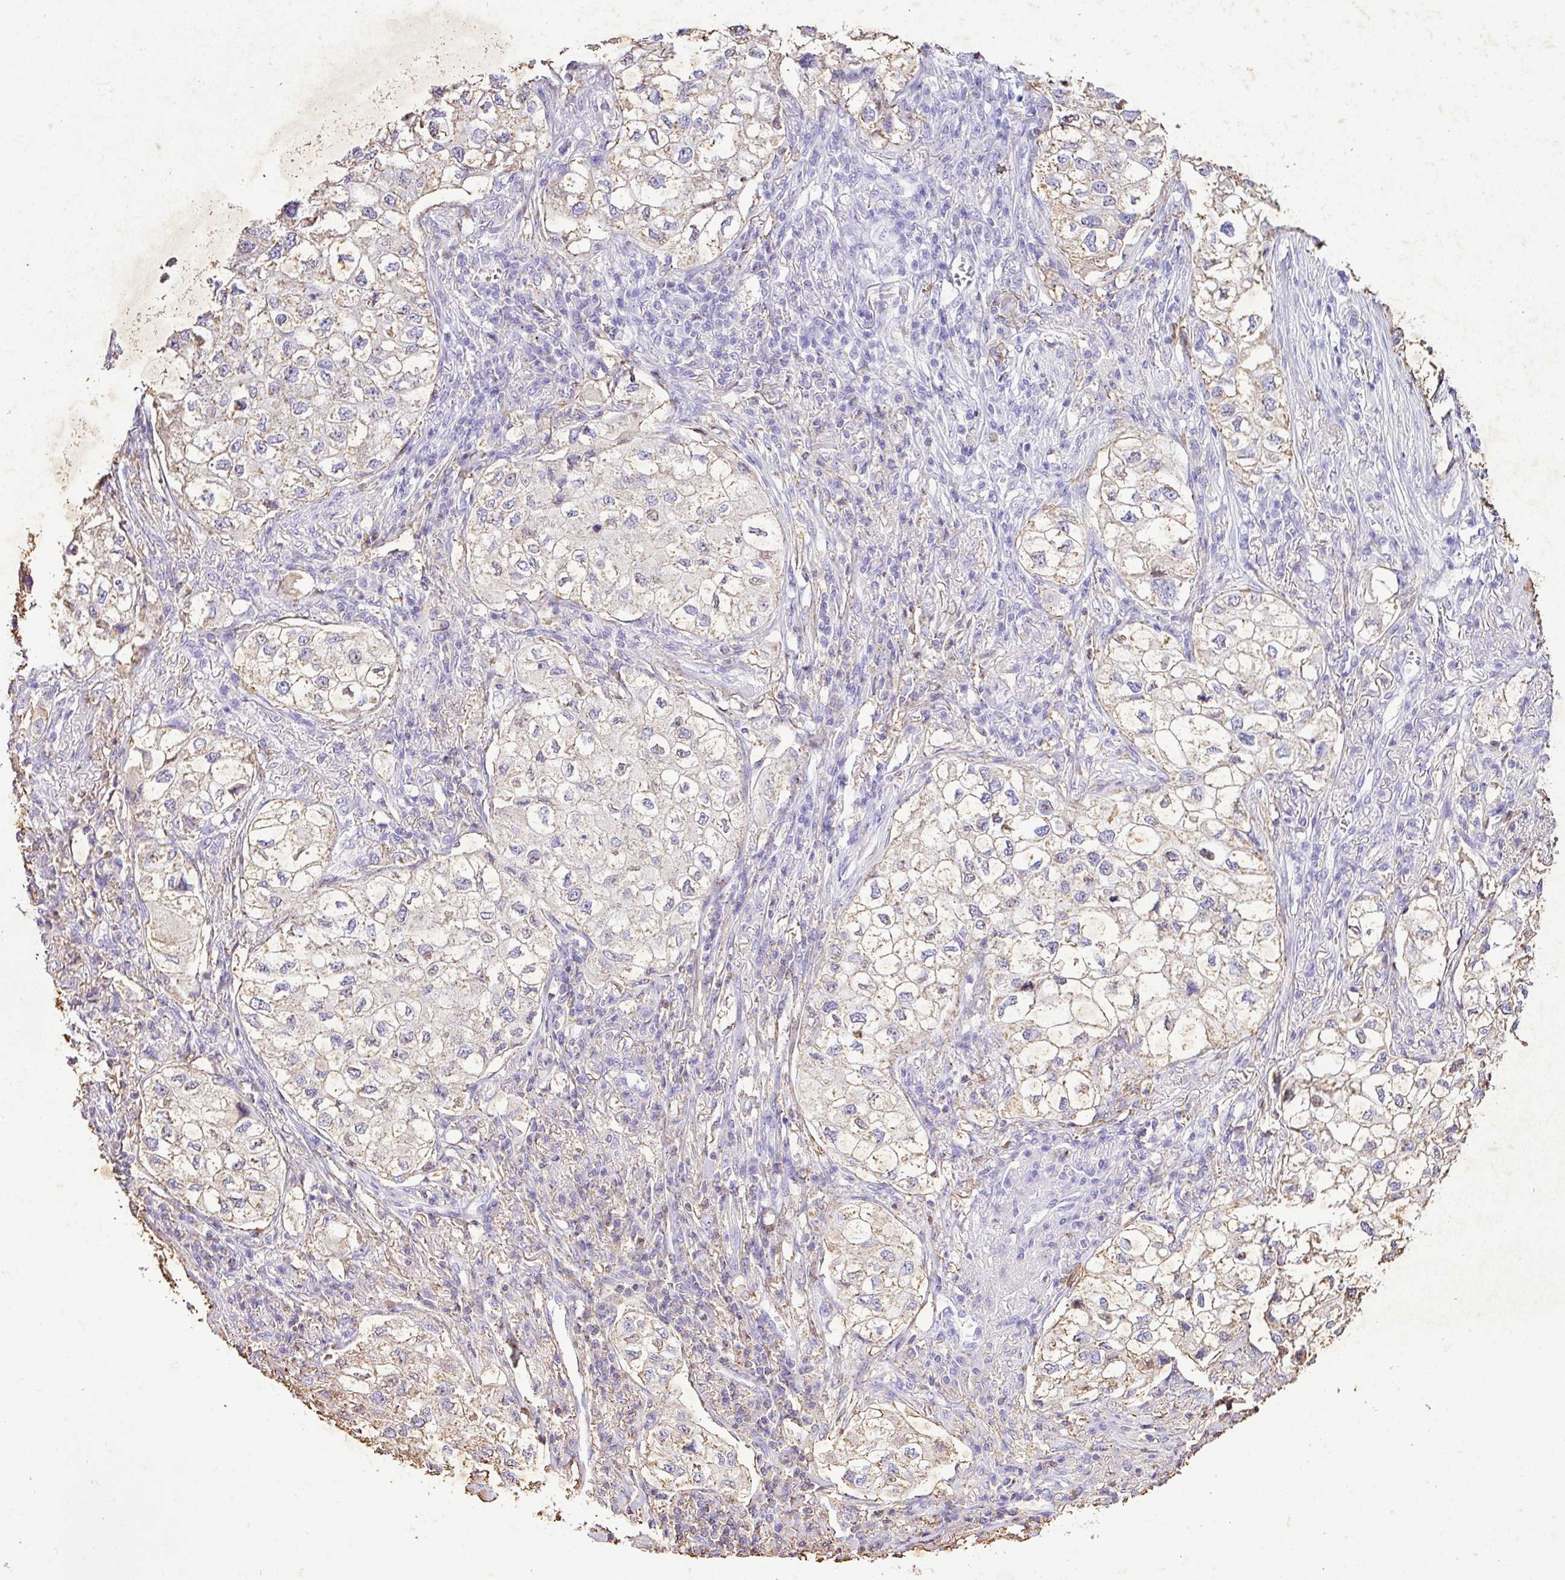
{"staining": {"intensity": "weak", "quantity": "<25%", "location": "cytoplasmic/membranous"}, "tissue": "lung cancer", "cell_type": "Tumor cells", "image_type": "cancer", "snomed": [{"axis": "morphology", "description": "Adenocarcinoma, NOS"}, {"axis": "topography", "description": "Lung"}], "caption": "This is an immunohistochemistry (IHC) micrograph of lung cancer (adenocarcinoma). There is no positivity in tumor cells.", "gene": "KCNJ11", "patient": {"sex": "male", "age": 63}}